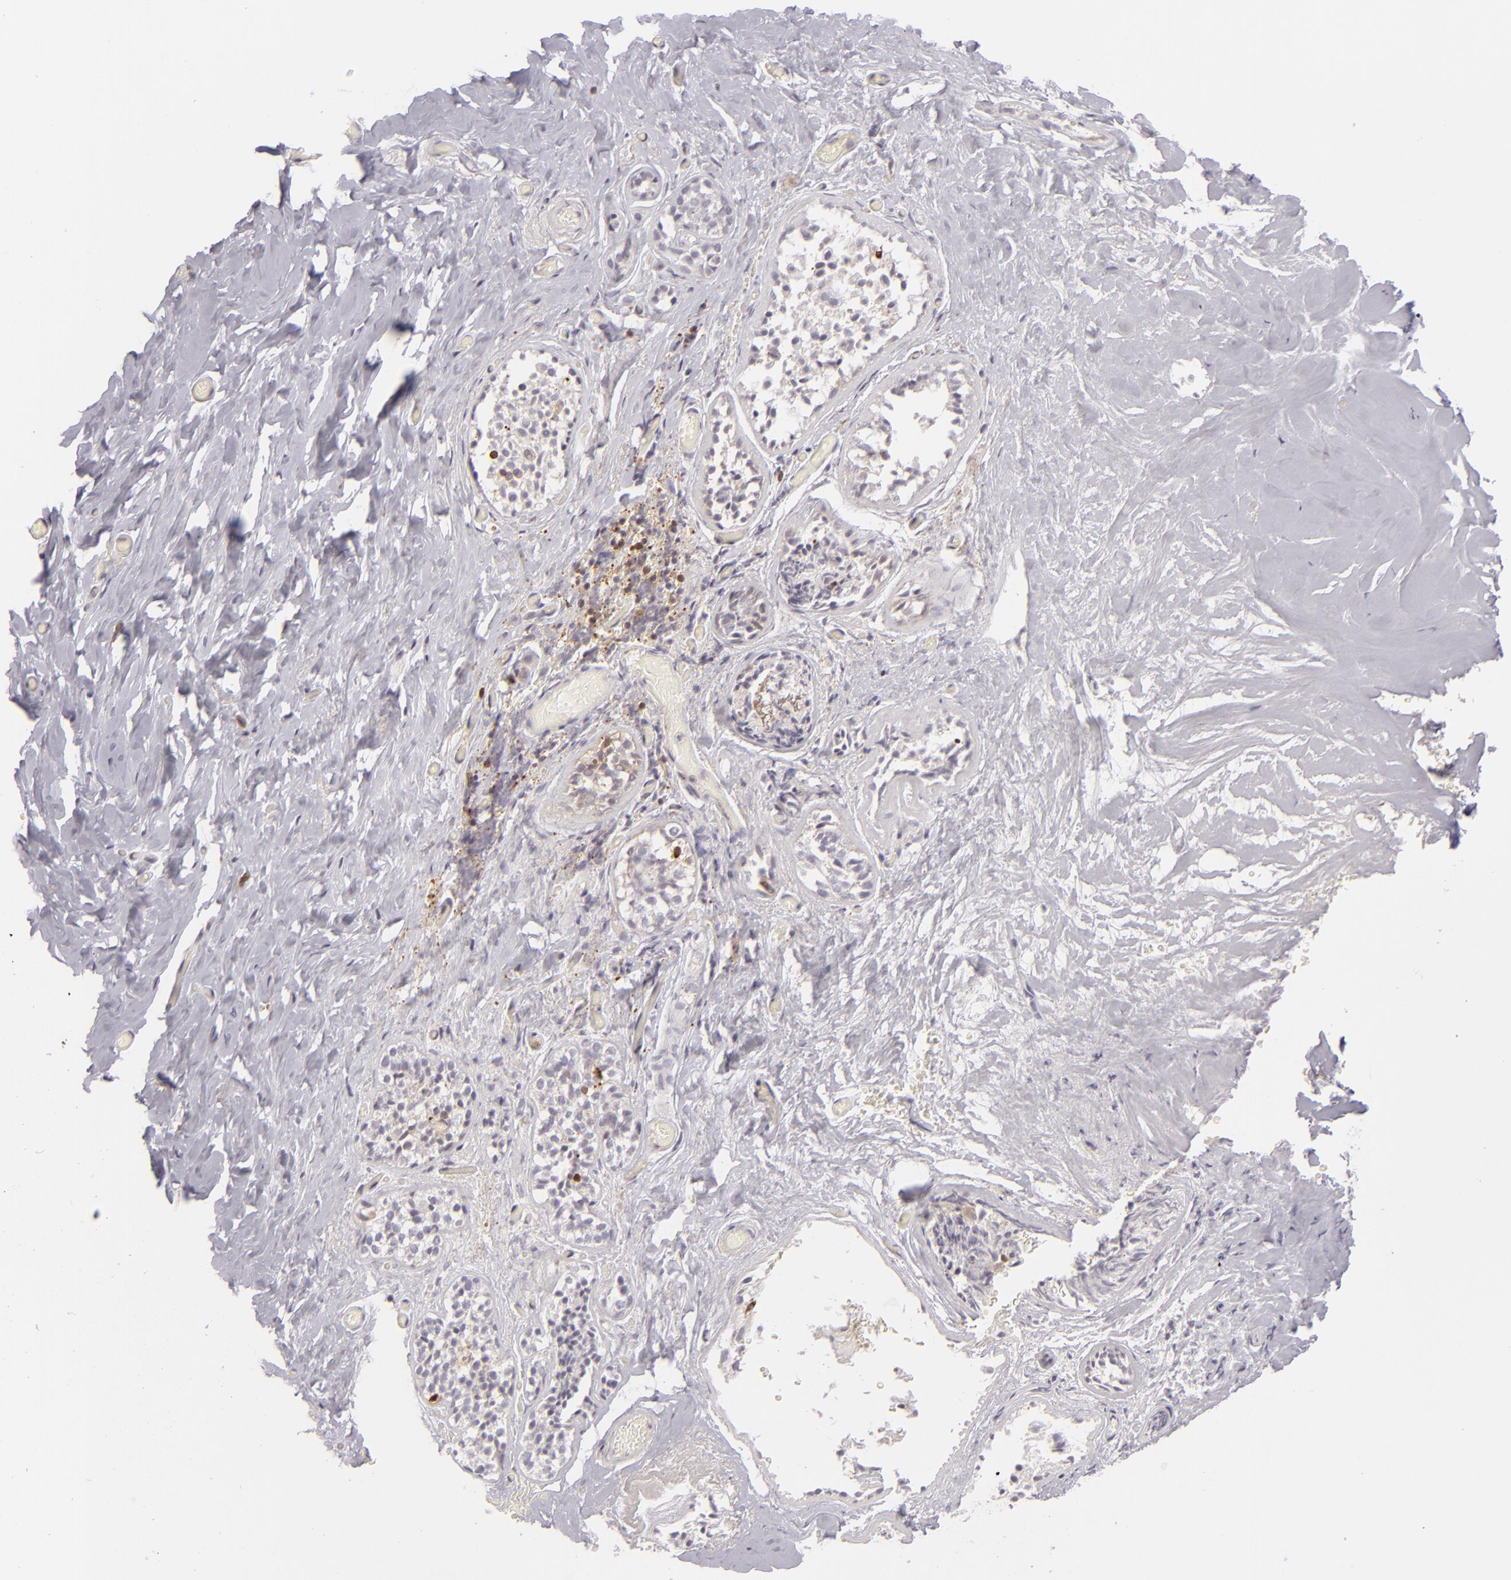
{"staining": {"intensity": "negative", "quantity": "none", "location": "none"}, "tissue": "breast", "cell_type": "Adipocytes", "image_type": "normal", "snomed": [{"axis": "morphology", "description": "Normal tissue, NOS"}, {"axis": "topography", "description": "Breast"}], "caption": "Adipocytes show no significant protein expression in unremarkable breast.", "gene": "APOBEC3G", "patient": {"sex": "female", "age": 75}}